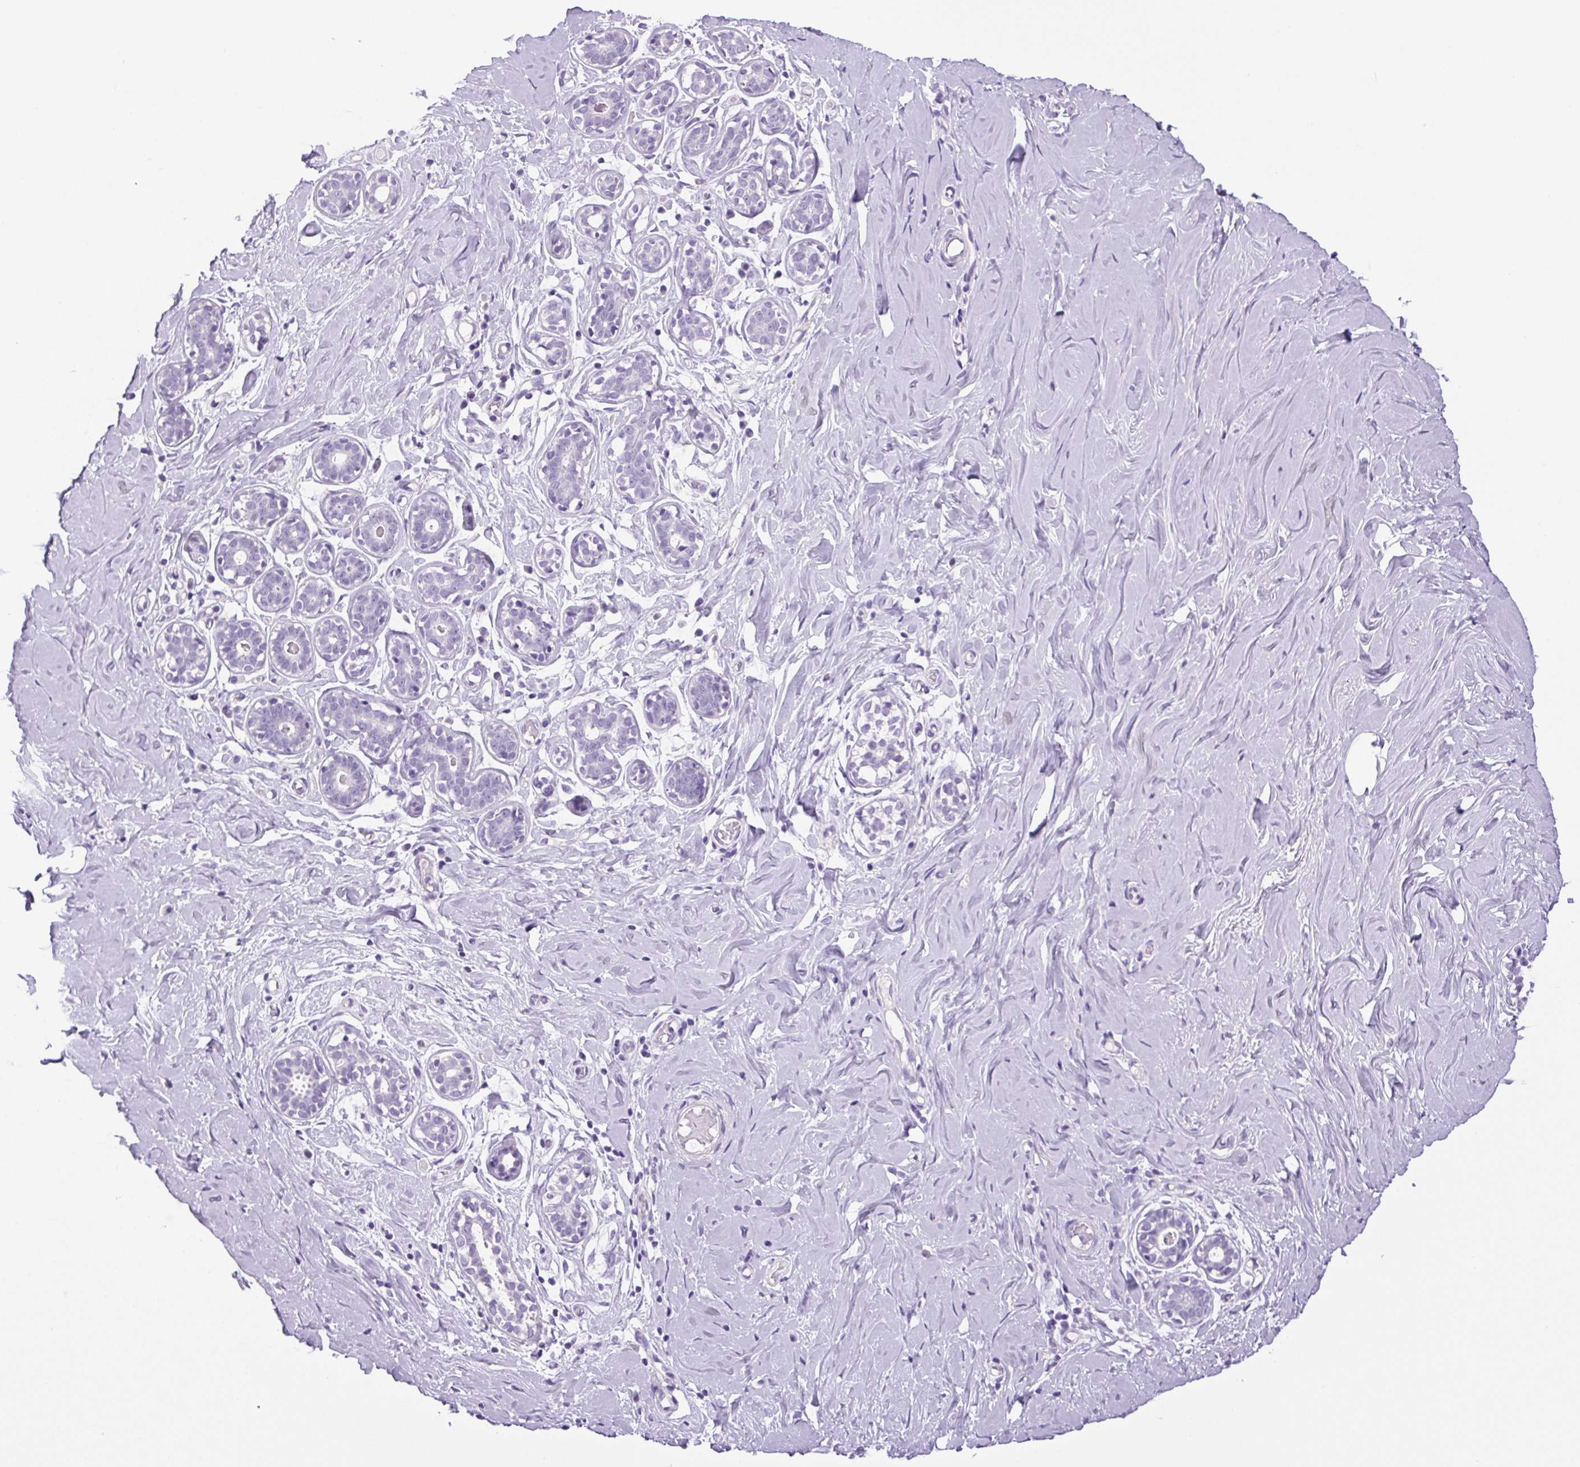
{"staining": {"intensity": "negative", "quantity": "none", "location": "none"}, "tissue": "breast", "cell_type": "Adipocytes", "image_type": "normal", "snomed": [{"axis": "morphology", "description": "Normal tissue, NOS"}, {"axis": "topography", "description": "Breast"}], "caption": "IHC of unremarkable breast exhibits no expression in adipocytes.", "gene": "CHGA", "patient": {"sex": "female", "age": 27}}